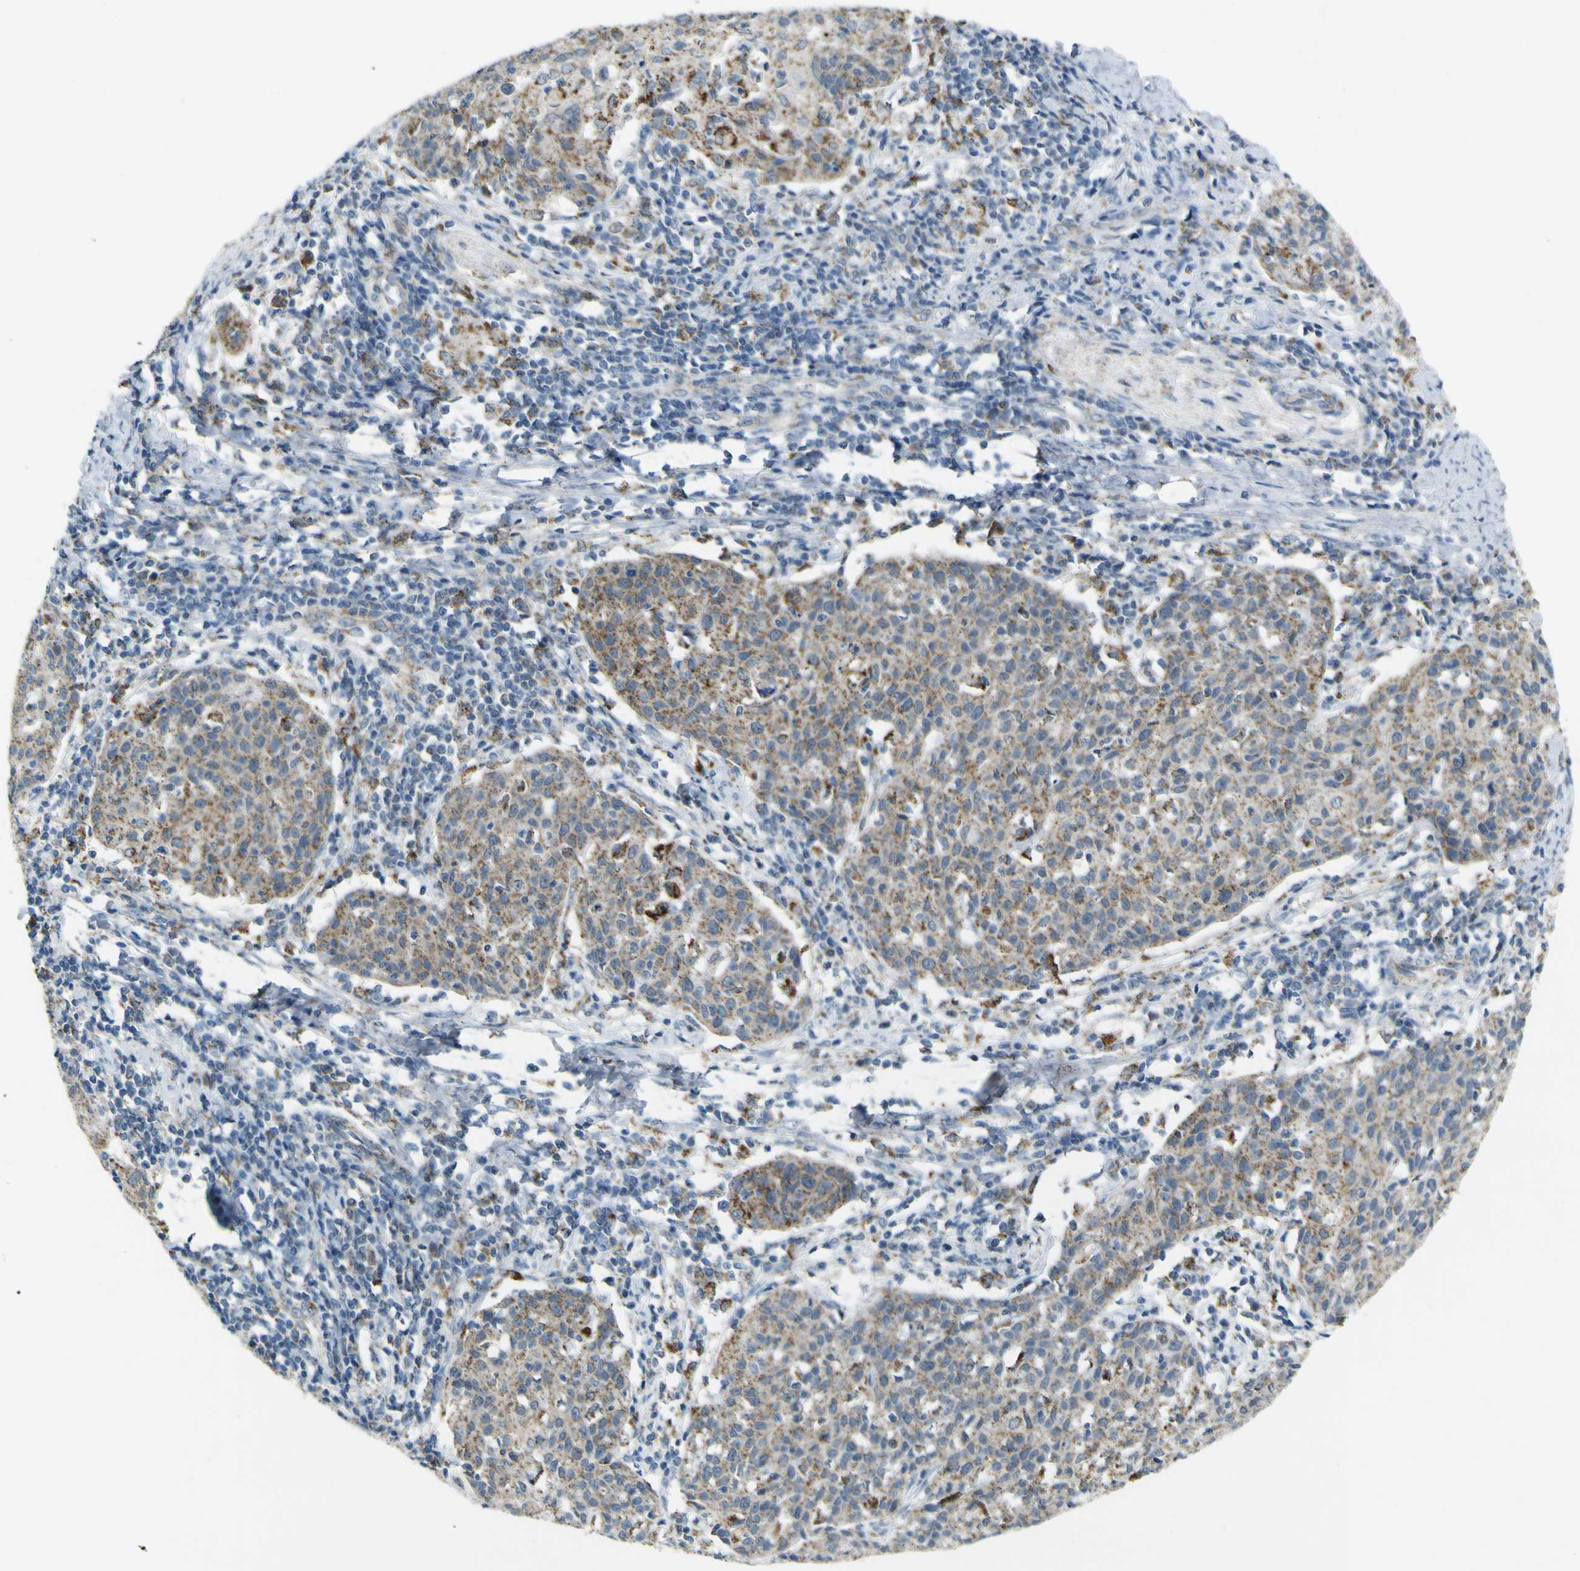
{"staining": {"intensity": "weak", "quantity": ">75%", "location": "cytoplasmic/membranous"}, "tissue": "cervical cancer", "cell_type": "Tumor cells", "image_type": "cancer", "snomed": [{"axis": "morphology", "description": "Squamous cell carcinoma, NOS"}, {"axis": "topography", "description": "Cervix"}], "caption": "This image demonstrates IHC staining of squamous cell carcinoma (cervical), with low weak cytoplasmic/membranous expression in about >75% of tumor cells.", "gene": "ACBD5", "patient": {"sex": "female", "age": 38}}